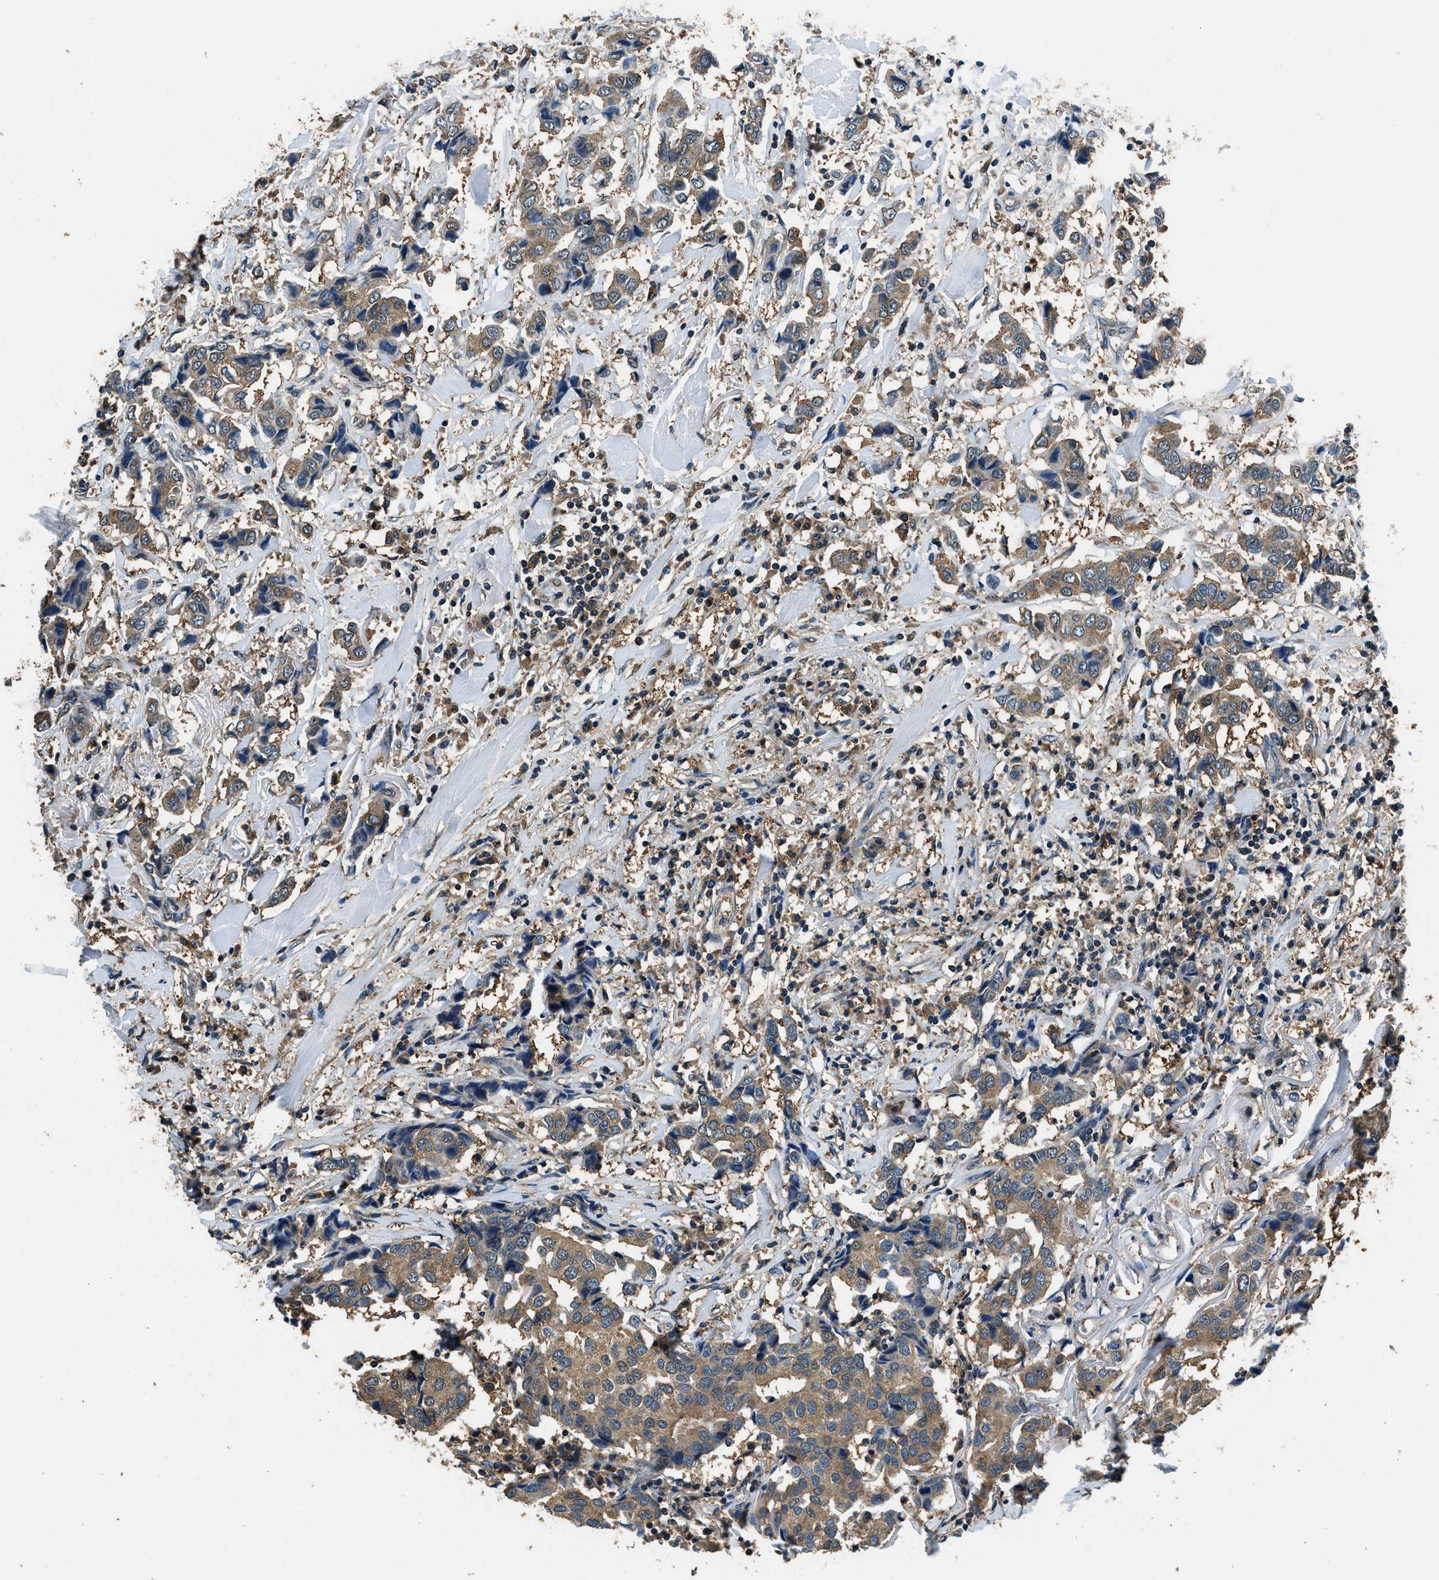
{"staining": {"intensity": "moderate", "quantity": ">75%", "location": "cytoplasmic/membranous"}, "tissue": "breast cancer", "cell_type": "Tumor cells", "image_type": "cancer", "snomed": [{"axis": "morphology", "description": "Duct carcinoma"}, {"axis": "topography", "description": "Breast"}], "caption": "A high-resolution histopathology image shows immunohistochemistry staining of breast cancer, which demonstrates moderate cytoplasmic/membranous staining in approximately >75% of tumor cells. The staining was performed using DAB, with brown indicating positive protein expression. Nuclei are stained blue with hematoxylin.", "gene": "ARFGAP2", "patient": {"sex": "female", "age": 80}}